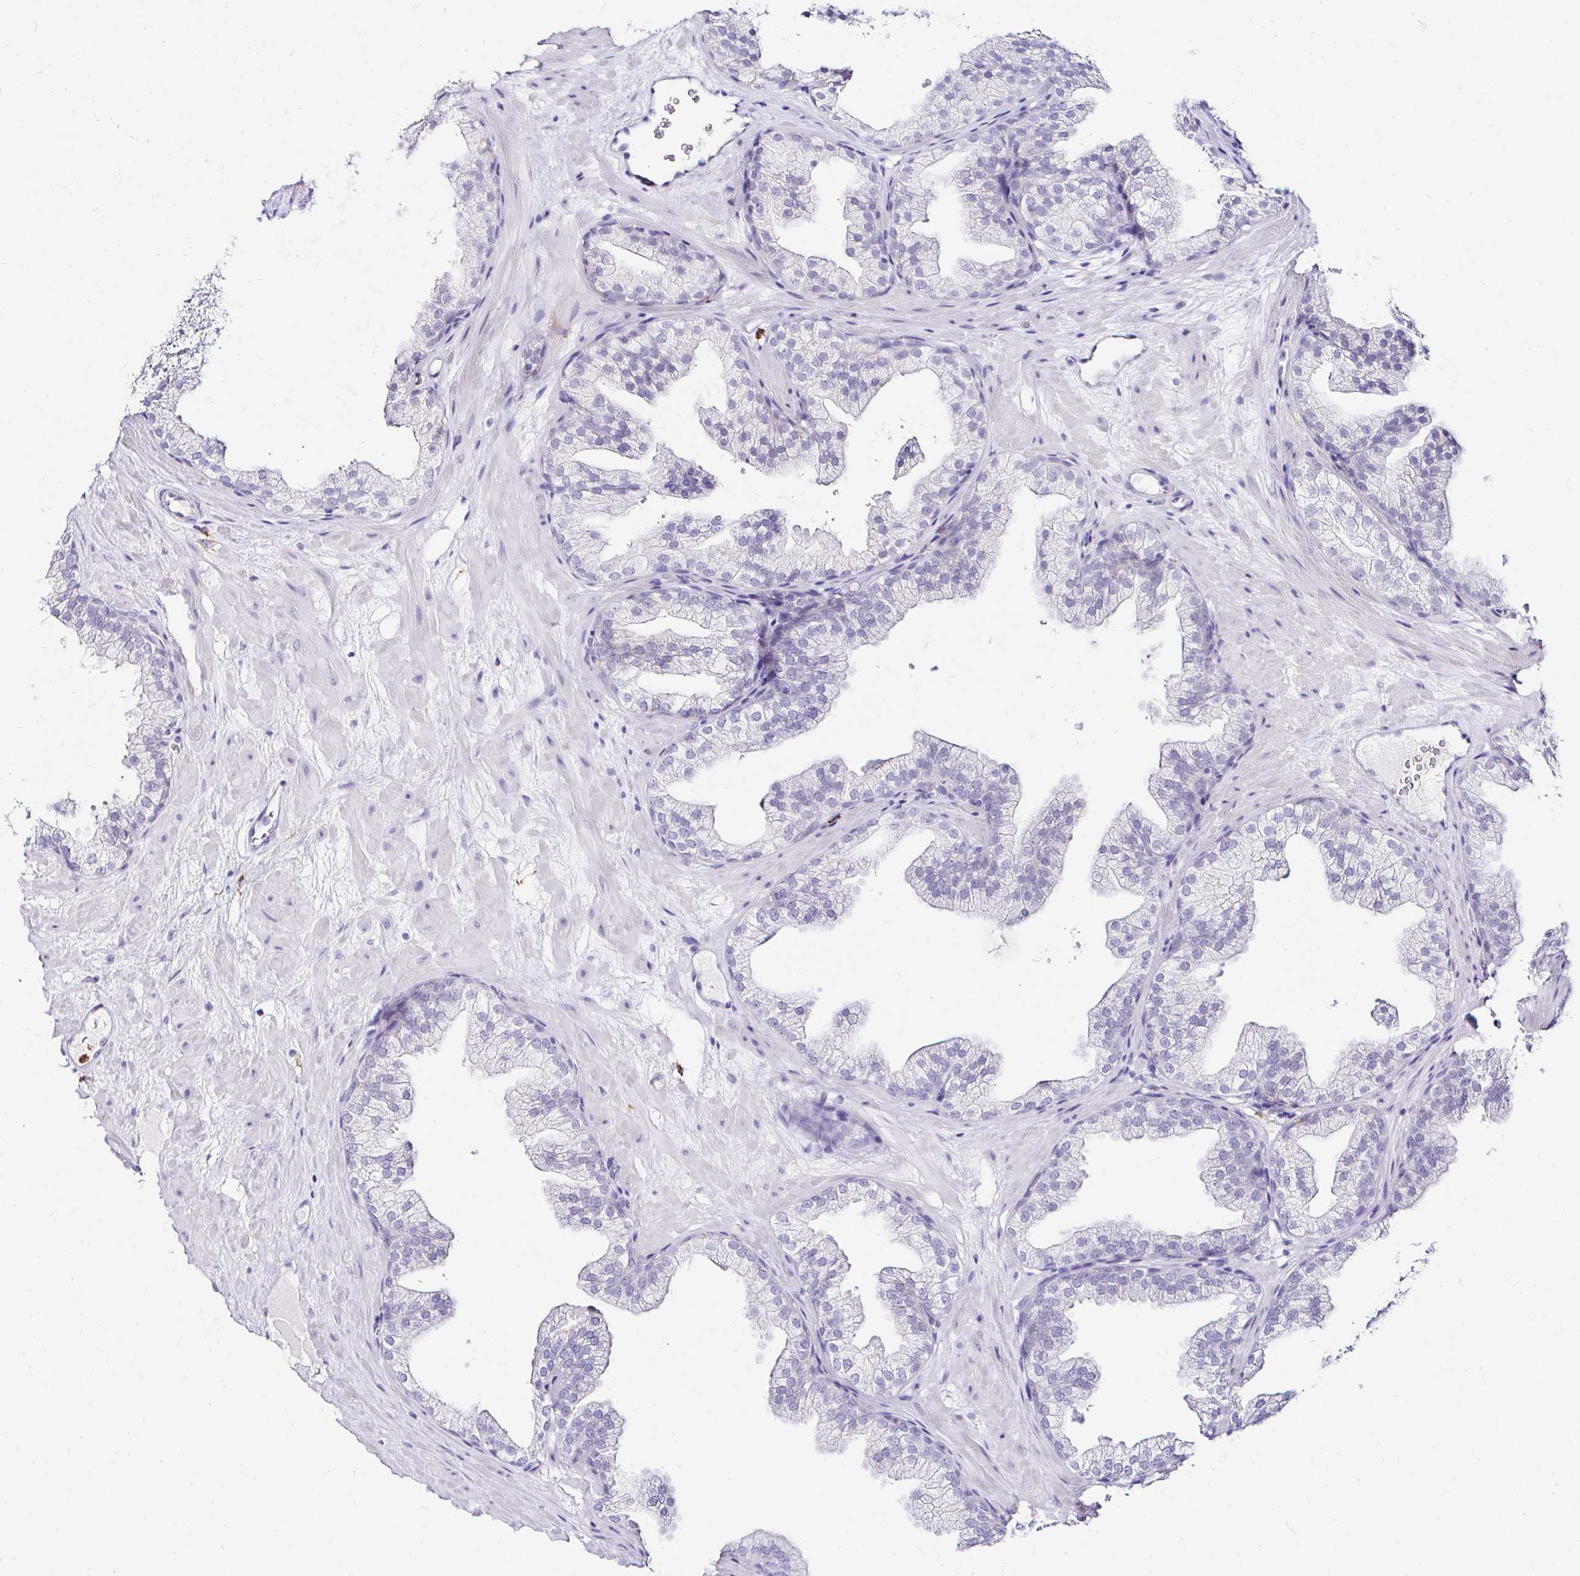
{"staining": {"intensity": "negative", "quantity": "none", "location": "none"}, "tissue": "prostate", "cell_type": "Glandular cells", "image_type": "normal", "snomed": [{"axis": "morphology", "description": "Normal tissue, NOS"}, {"axis": "topography", "description": "Prostate"}], "caption": "DAB (3,3'-diaminobenzidine) immunohistochemical staining of normal human prostate displays no significant positivity in glandular cells. (Brightfield microscopy of DAB (3,3'-diaminobenzidine) immunohistochemistry (IHC) at high magnification).", "gene": "CYBB", "patient": {"sex": "male", "age": 37}}